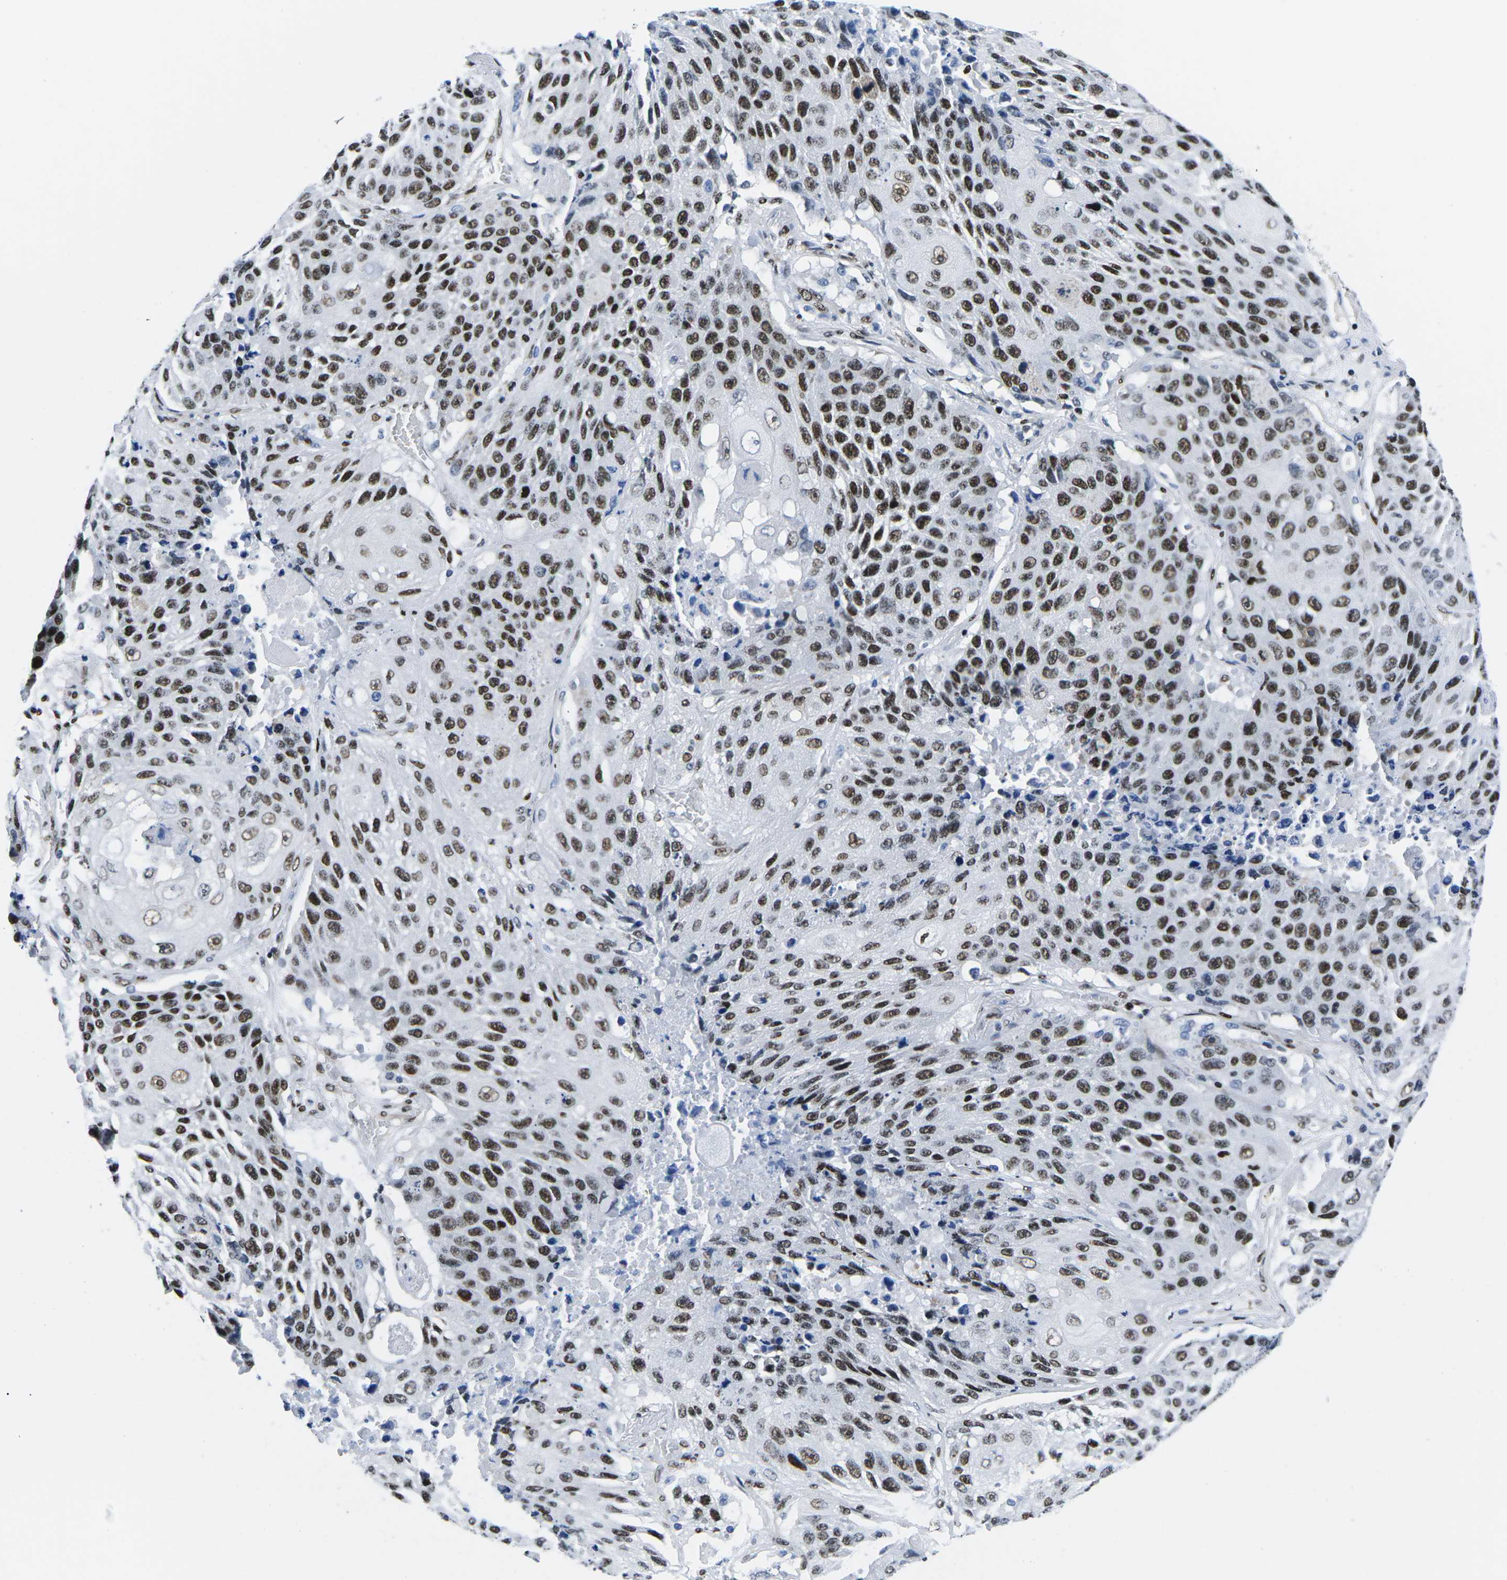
{"staining": {"intensity": "strong", "quantity": ">75%", "location": "nuclear"}, "tissue": "lung cancer", "cell_type": "Tumor cells", "image_type": "cancer", "snomed": [{"axis": "morphology", "description": "Squamous cell carcinoma, NOS"}, {"axis": "topography", "description": "Lung"}], "caption": "Protein staining shows strong nuclear positivity in about >75% of tumor cells in lung squamous cell carcinoma. The protein of interest is stained brown, and the nuclei are stained in blue (DAB (3,3'-diaminobenzidine) IHC with brightfield microscopy, high magnification).", "gene": "ATF1", "patient": {"sex": "male", "age": 61}}